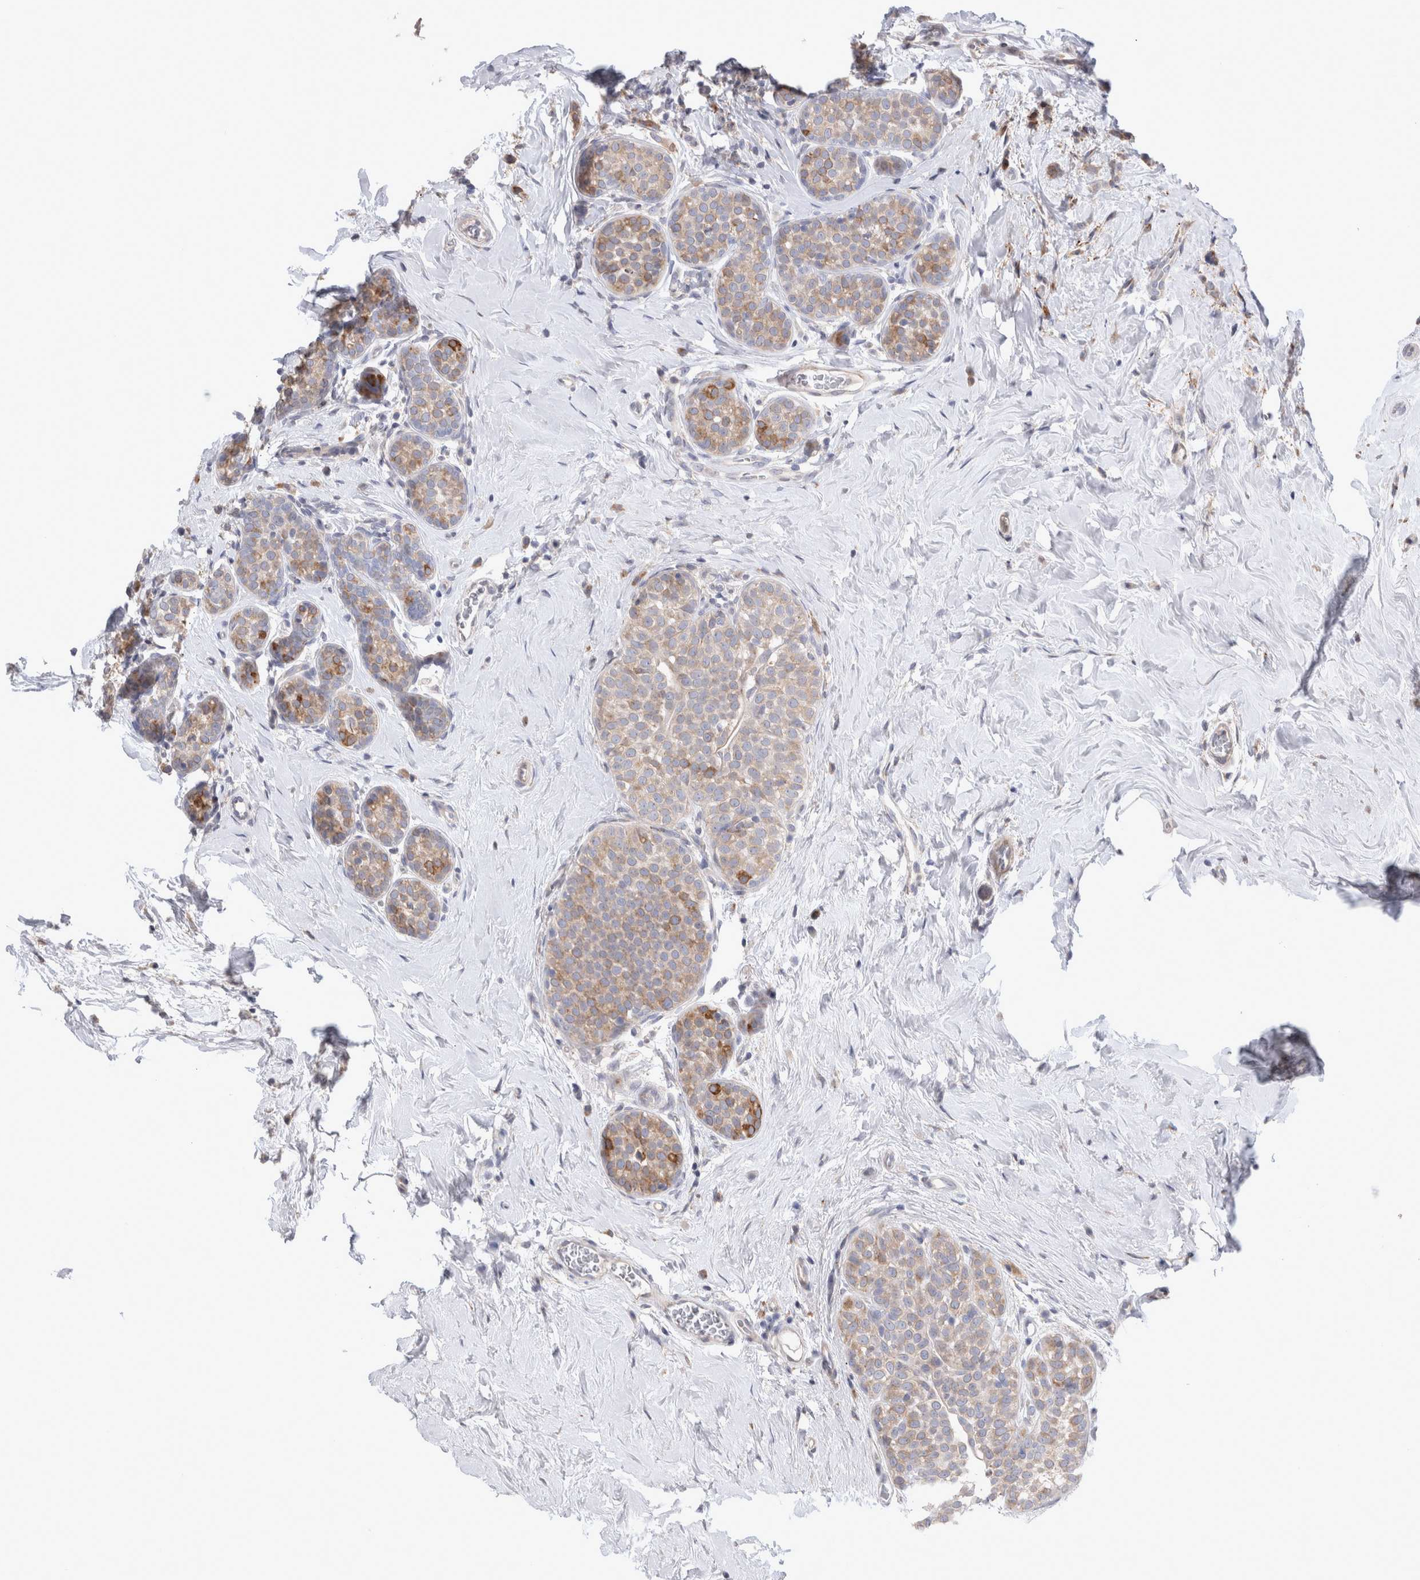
{"staining": {"intensity": "weak", "quantity": ">75%", "location": "cytoplasmic/membranous"}, "tissue": "breast cancer", "cell_type": "Tumor cells", "image_type": "cancer", "snomed": [{"axis": "morphology", "description": "Lobular carcinoma, in situ"}, {"axis": "morphology", "description": "Lobular carcinoma"}, {"axis": "topography", "description": "Breast"}], "caption": "Immunohistochemical staining of breast cancer (lobular carcinoma in situ) shows weak cytoplasmic/membranous protein staining in approximately >75% of tumor cells.", "gene": "TRMT9B", "patient": {"sex": "female", "age": 41}}